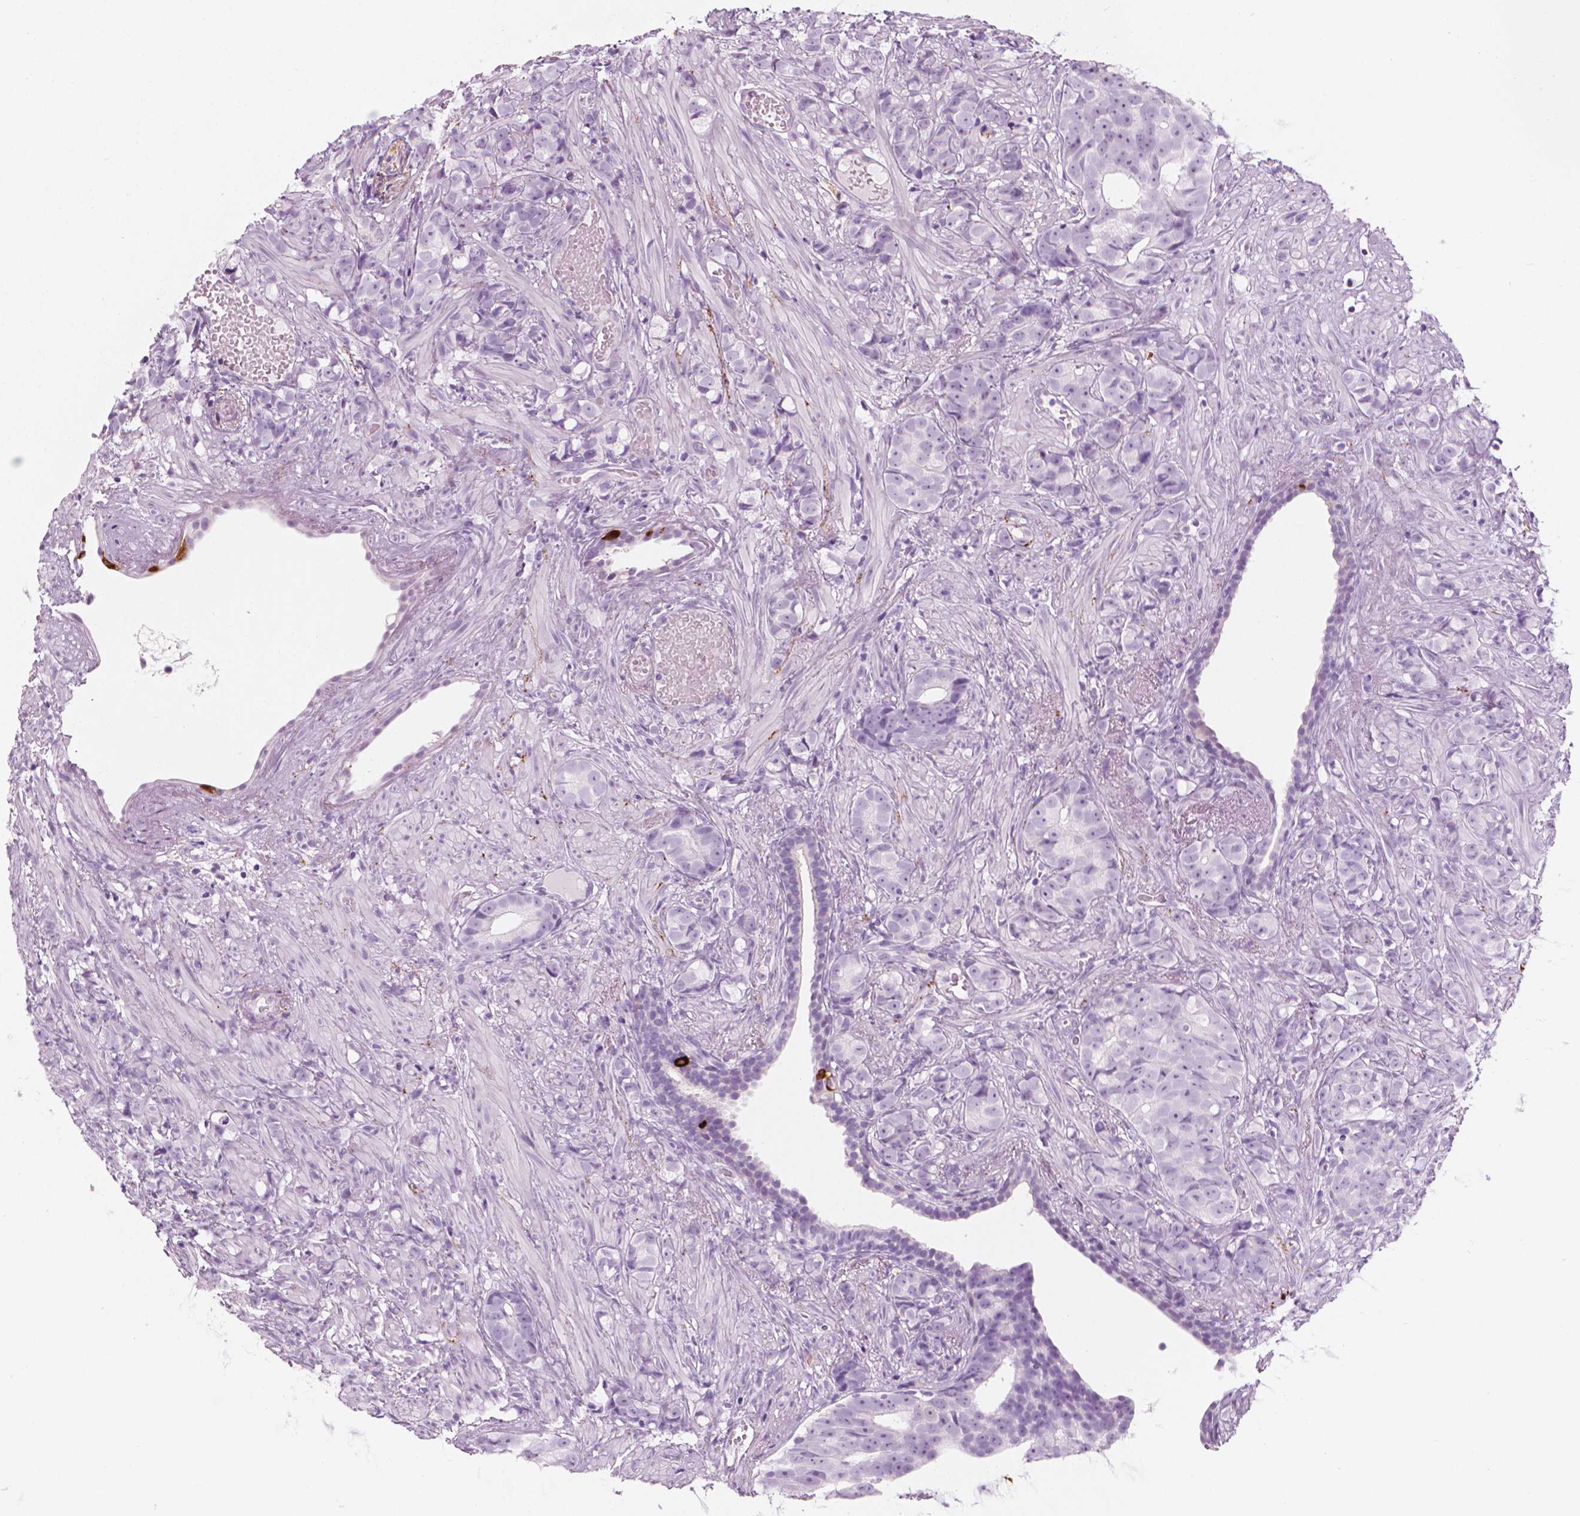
{"staining": {"intensity": "negative", "quantity": "none", "location": "none"}, "tissue": "prostate cancer", "cell_type": "Tumor cells", "image_type": "cancer", "snomed": [{"axis": "morphology", "description": "Adenocarcinoma, High grade"}, {"axis": "topography", "description": "Prostate"}], "caption": "DAB (3,3'-diaminobenzidine) immunohistochemical staining of prostate cancer (high-grade adenocarcinoma) demonstrates no significant staining in tumor cells. Nuclei are stained in blue.", "gene": "SCG3", "patient": {"sex": "male", "age": 81}}